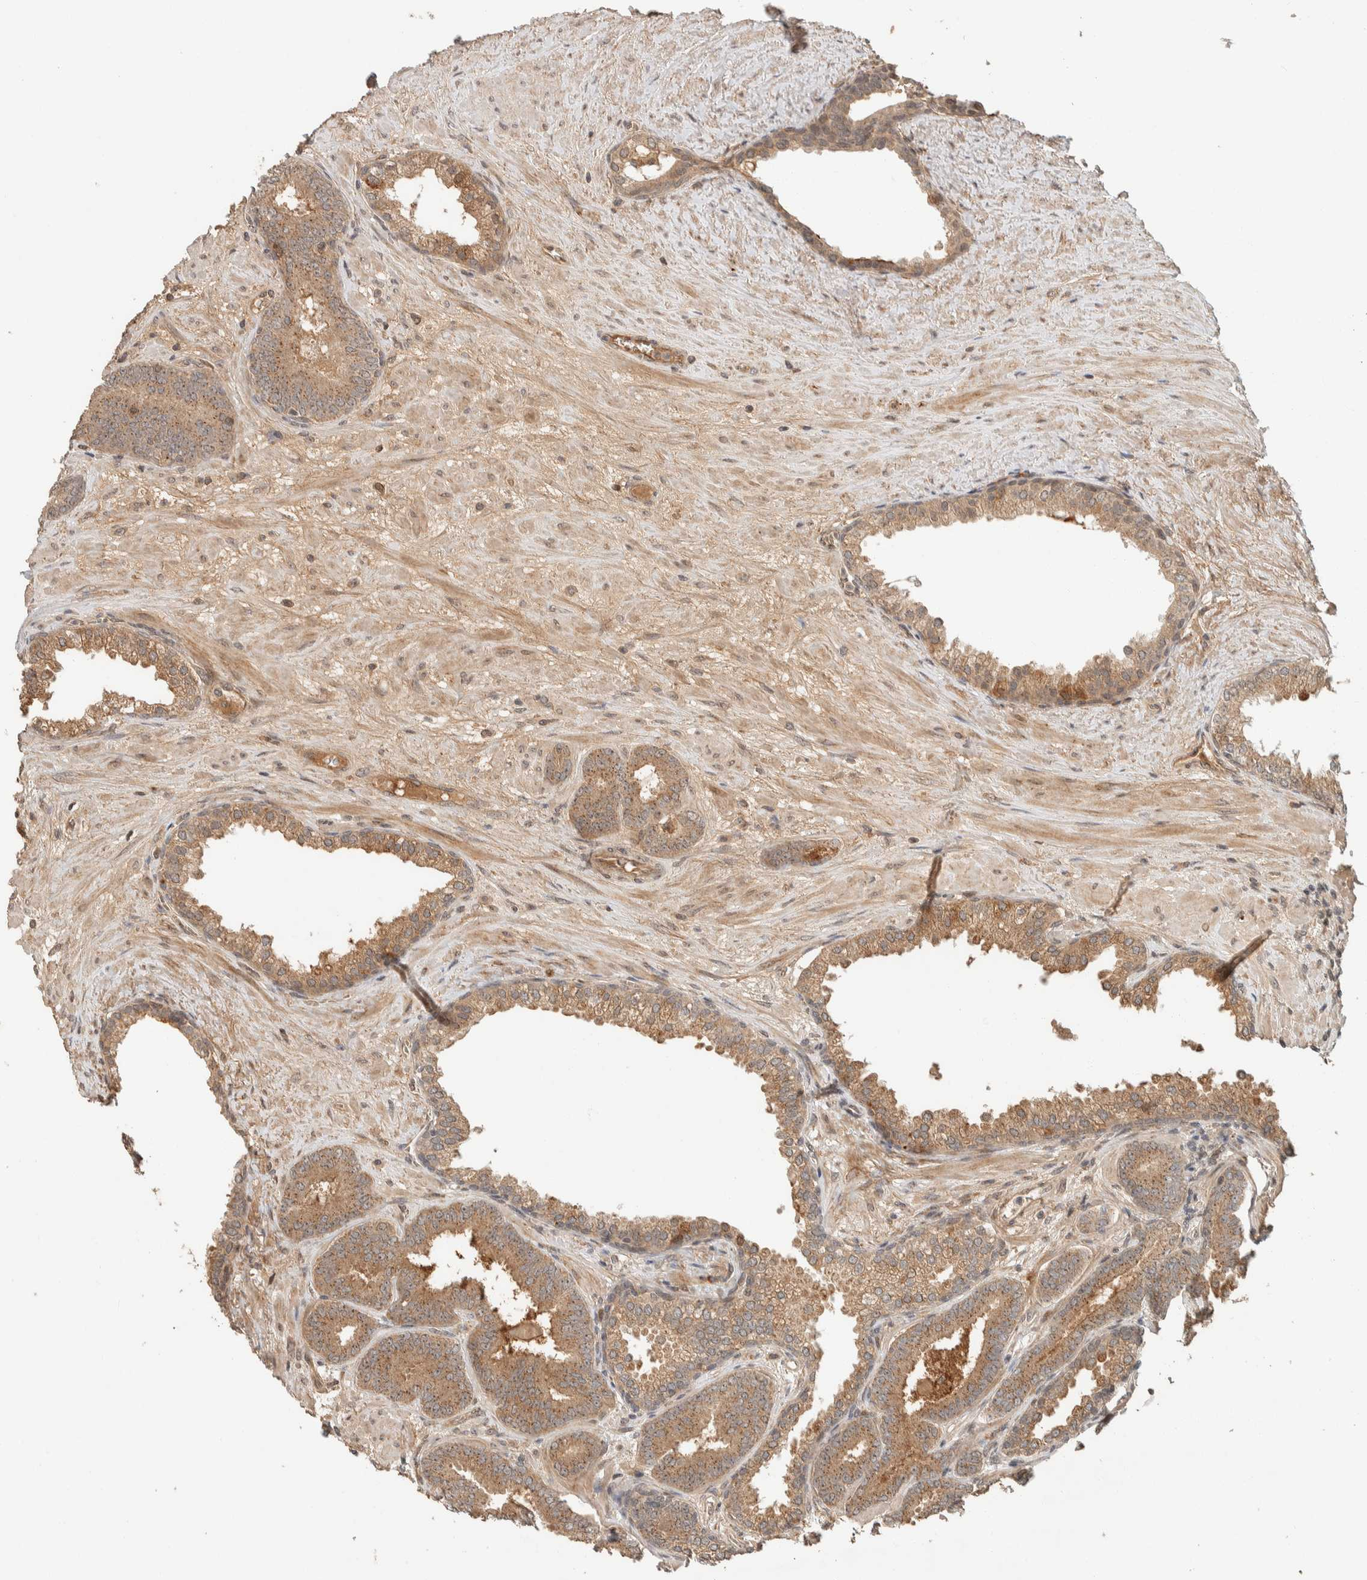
{"staining": {"intensity": "moderate", "quantity": ">75%", "location": "cytoplasmic/membranous"}, "tissue": "prostate cancer", "cell_type": "Tumor cells", "image_type": "cancer", "snomed": [{"axis": "morphology", "description": "Adenocarcinoma, Low grade"}, {"axis": "topography", "description": "Prostate"}], "caption": "A photomicrograph of low-grade adenocarcinoma (prostate) stained for a protein shows moderate cytoplasmic/membranous brown staining in tumor cells.", "gene": "ZBTB2", "patient": {"sex": "male", "age": 62}}